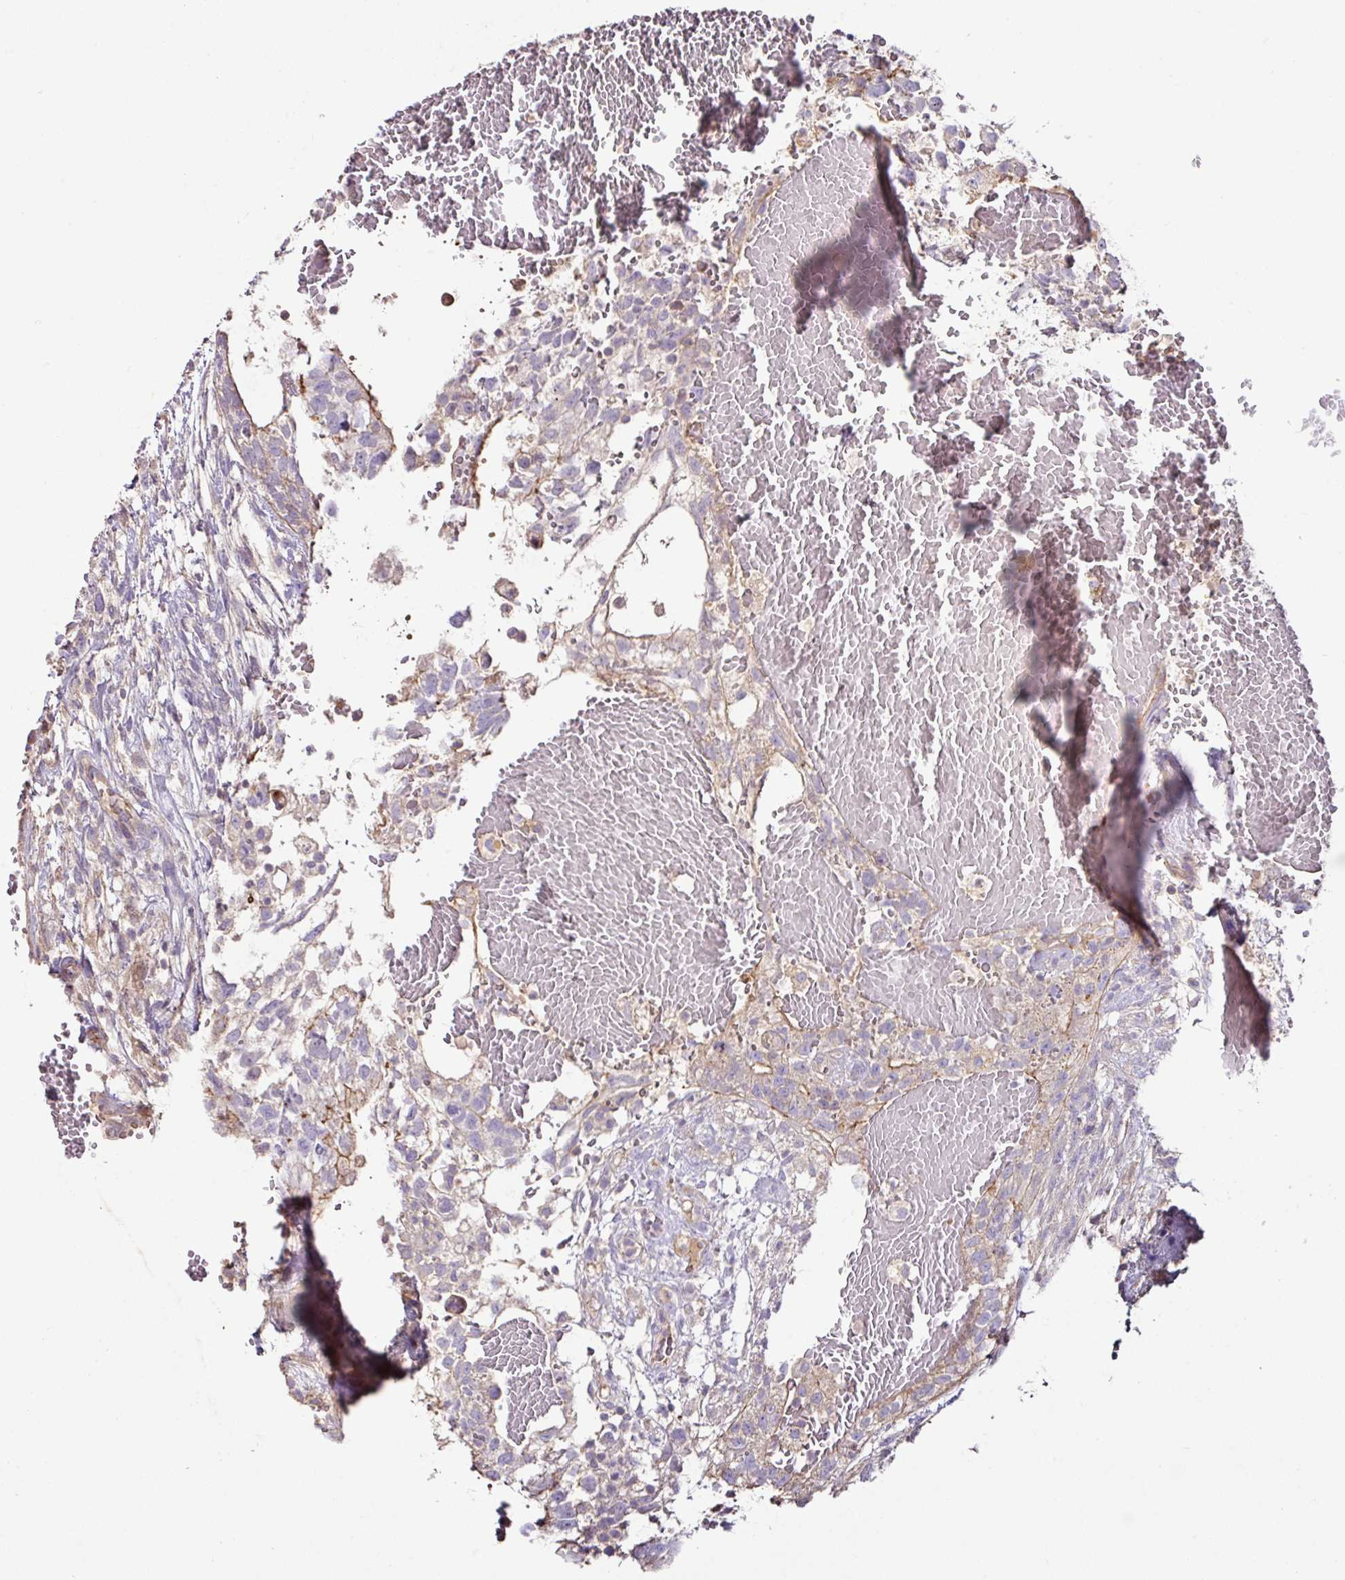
{"staining": {"intensity": "moderate", "quantity": "<25%", "location": "cytoplasmic/membranous"}, "tissue": "testis cancer", "cell_type": "Tumor cells", "image_type": "cancer", "snomed": [{"axis": "morphology", "description": "Normal tissue, NOS"}, {"axis": "morphology", "description": "Carcinoma, Embryonal, NOS"}, {"axis": "topography", "description": "Testis"}], "caption": "Protein expression analysis of testis cancer (embryonal carcinoma) exhibits moderate cytoplasmic/membranous positivity in about <25% of tumor cells. The staining was performed using DAB (3,3'-diaminobenzidine), with brown indicating positive protein expression. Nuclei are stained blue with hematoxylin.", "gene": "AGR3", "patient": {"sex": "male", "age": 32}}